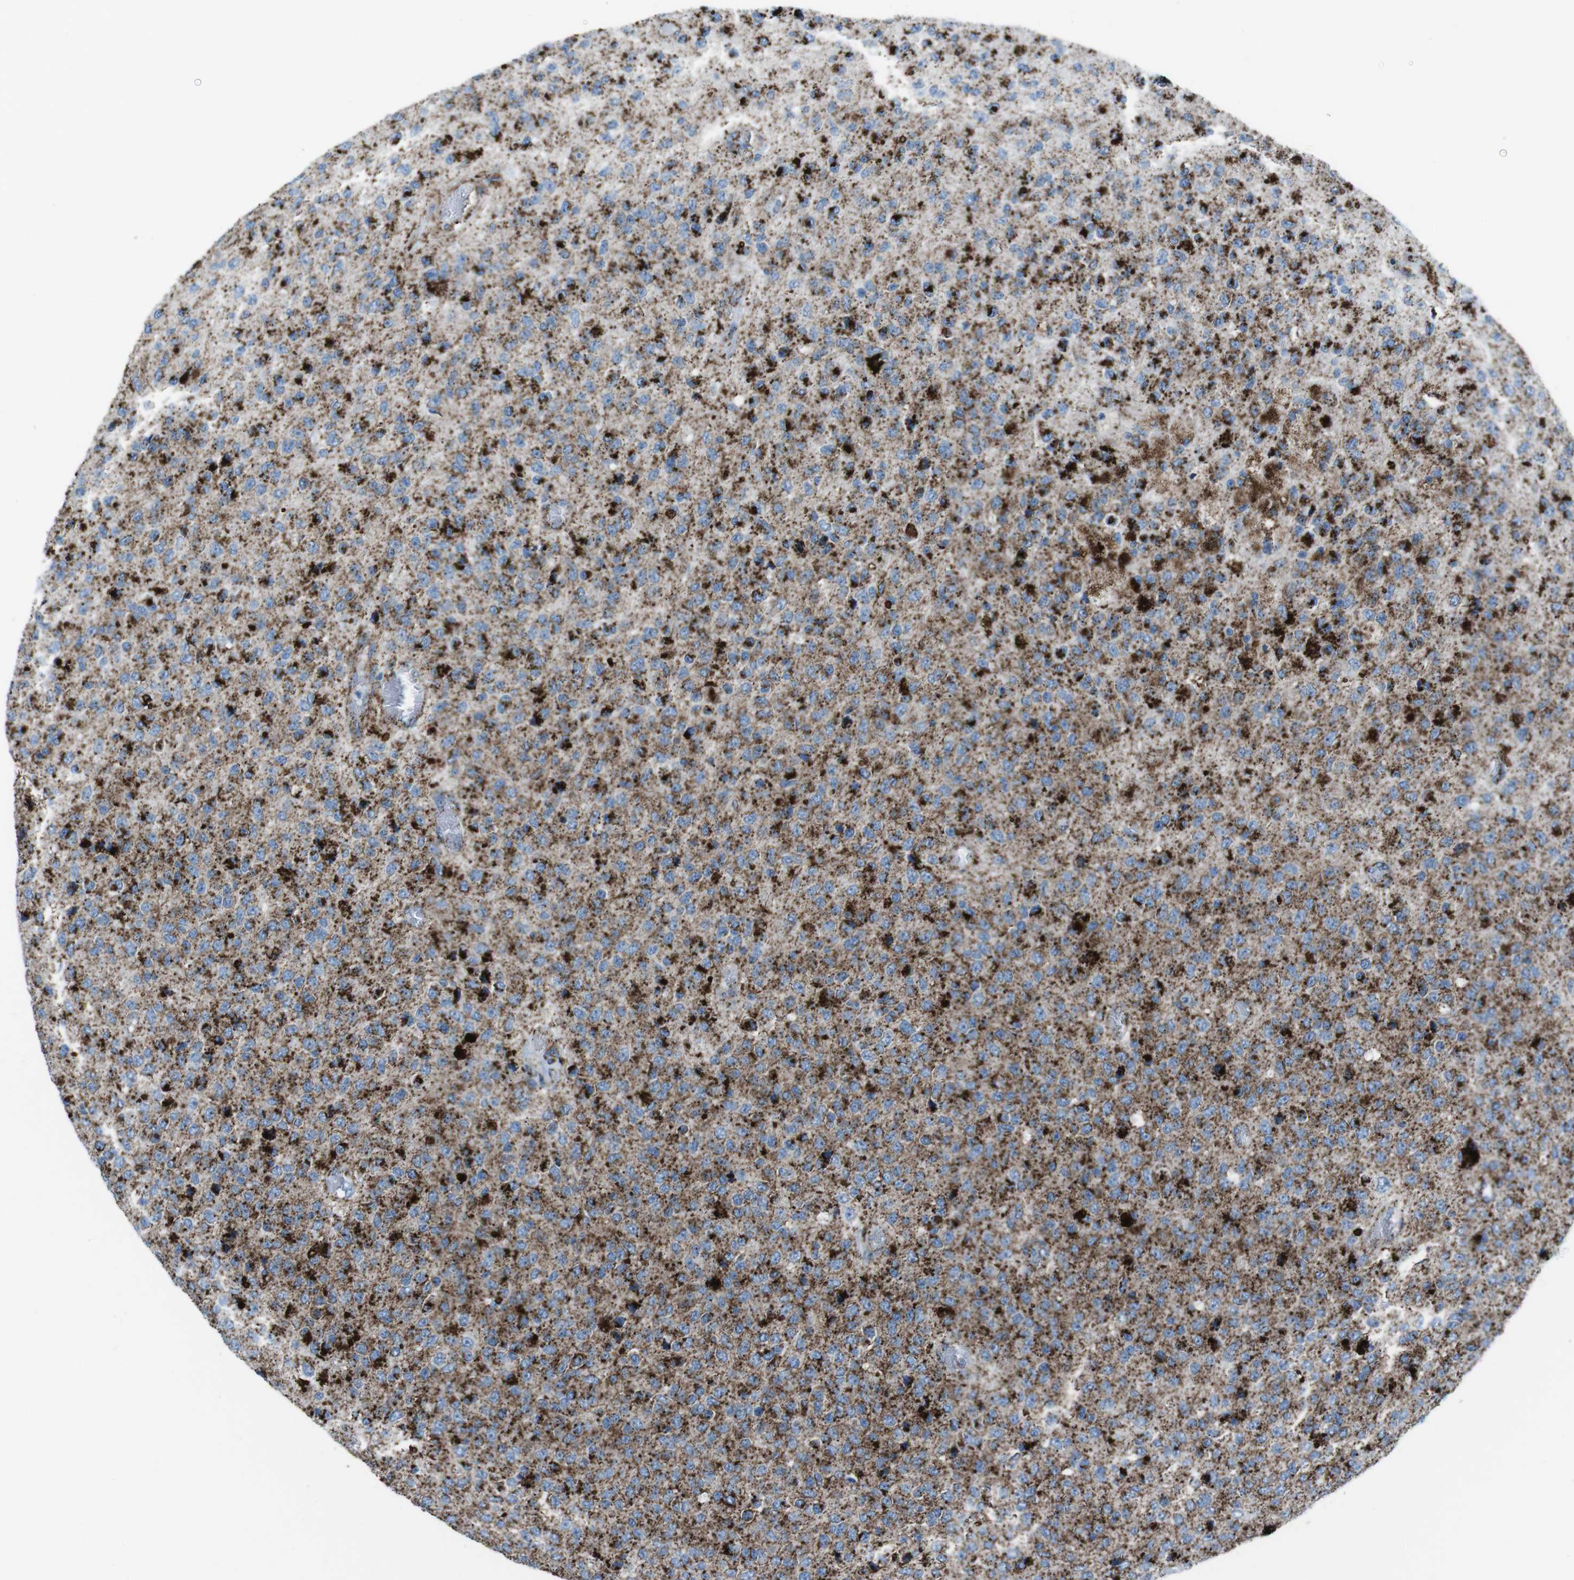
{"staining": {"intensity": "strong", "quantity": ">75%", "location": "cytoplasmic/membranous"}, "tissue": "glioma", "cell_type": "Tumor cells", "image_type": "cancer", "snomed": [{"axis": "morphology", "description": "Glioma, malignant, High grade"}, {"axis": "topography", "description": "pancreas cauda"}], "caption": "The histopathology image demonstrates staining of glioma, revealing strong cytoplasmic/membranous protein expression (brown color) within tumor cells. (DAB (3,3'-diaminobenzidine) = brown stain, brightfield microscopy at high magnification).", "gene": "SCARB2", "patient": {"sex": "male", "age": 60}}